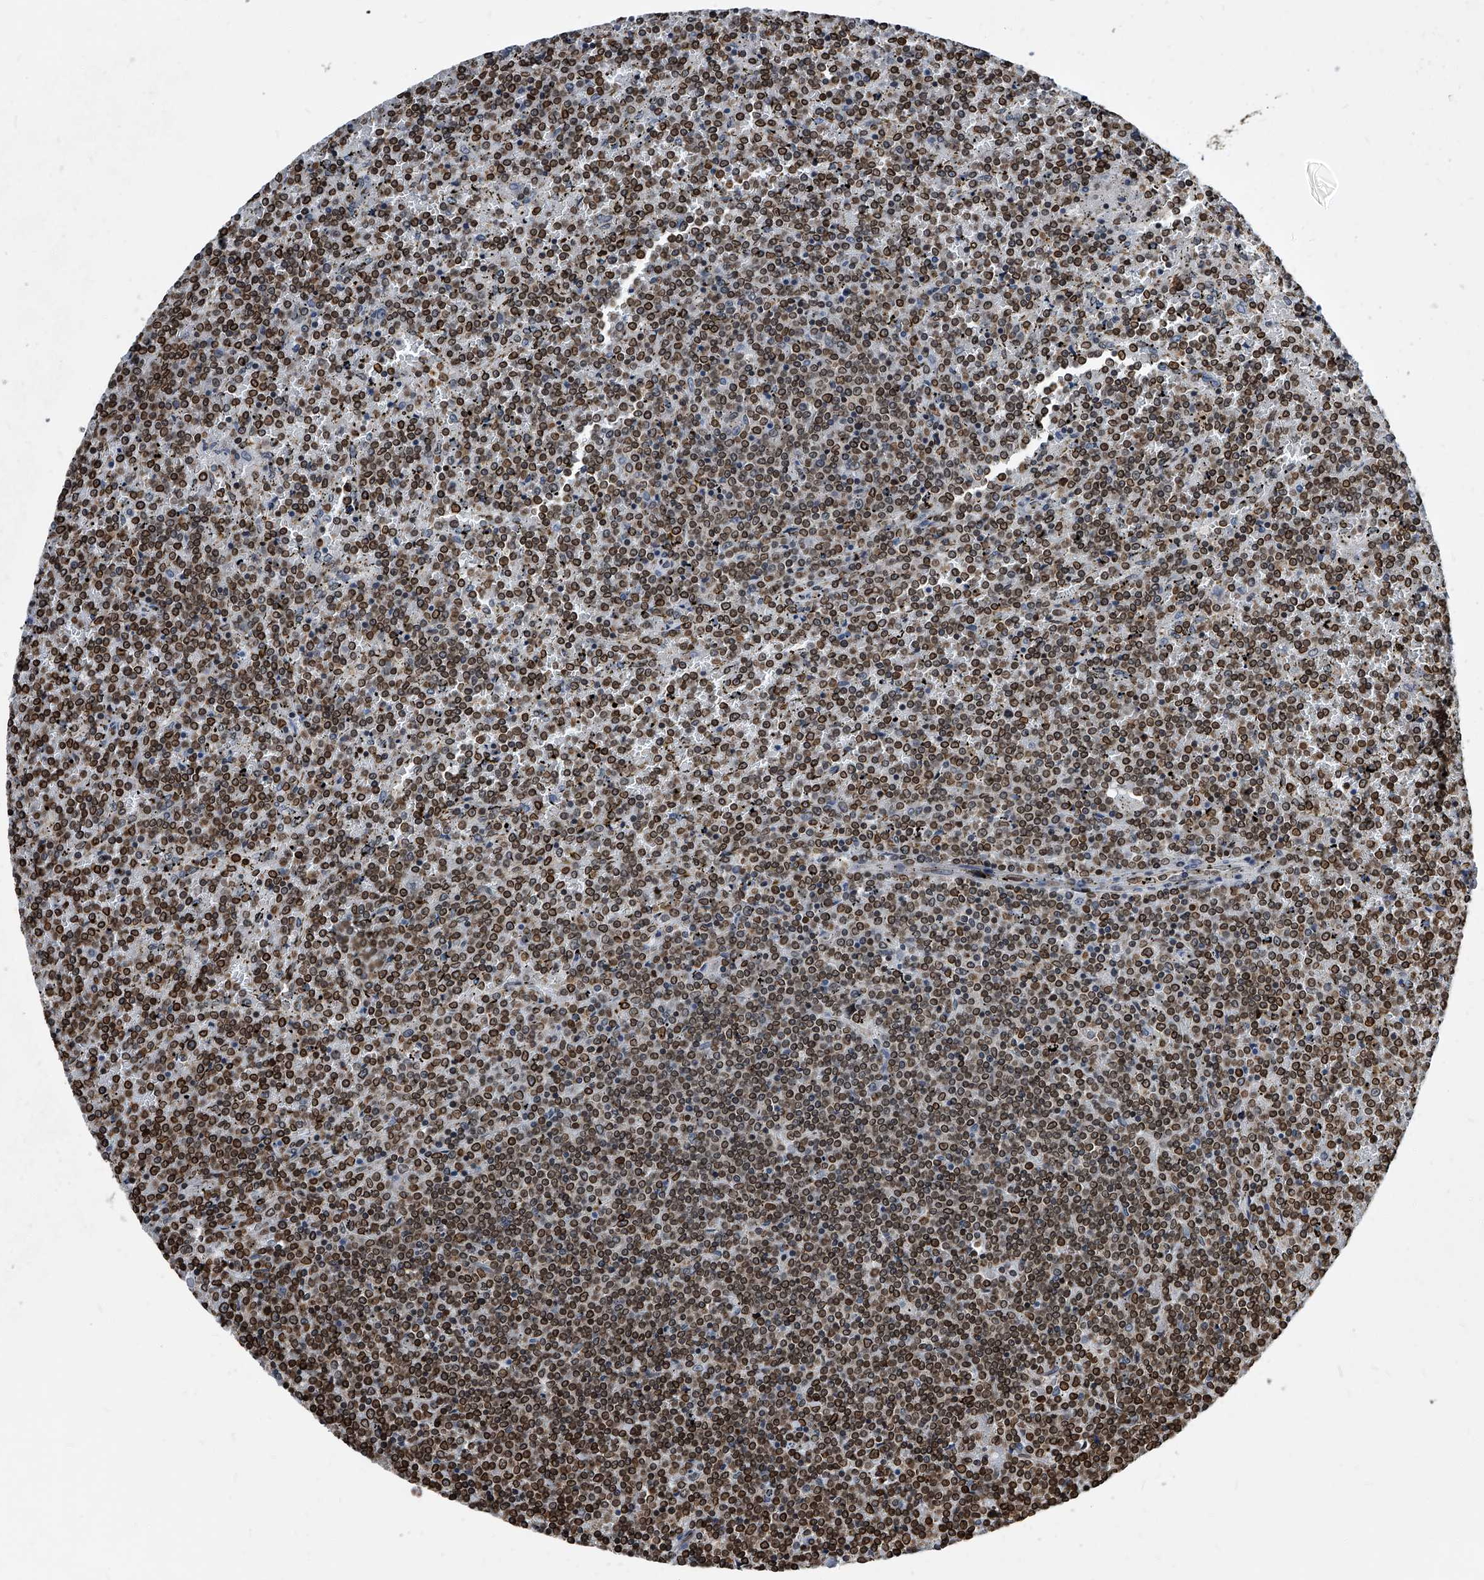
{"staining": {"intensity": "moderate", "quantity": ">75%", "location": "cytoplasmic/membranous,nuclear"}, "tissue": "lymphoma", "cell_type": "Tumor cells", "image_type": "cancer", "snomed": [{"axis": "morphology", "description": "Malignant lymphoma, non-Hodgkin's type, Low grade"}, {"axis": "topography", "description": "Spleen"}], "caption": "An IHC image of neoplastic tissue is shown. Protein staining in brown highlights moderate cytoplasmic/membranous and nuclear positivity in low-grade malignant lymphoma, non-Hodgkin's type within tumor cells.", "gene": "PHF20", "patient": {"sex": "female", "age": 19}}